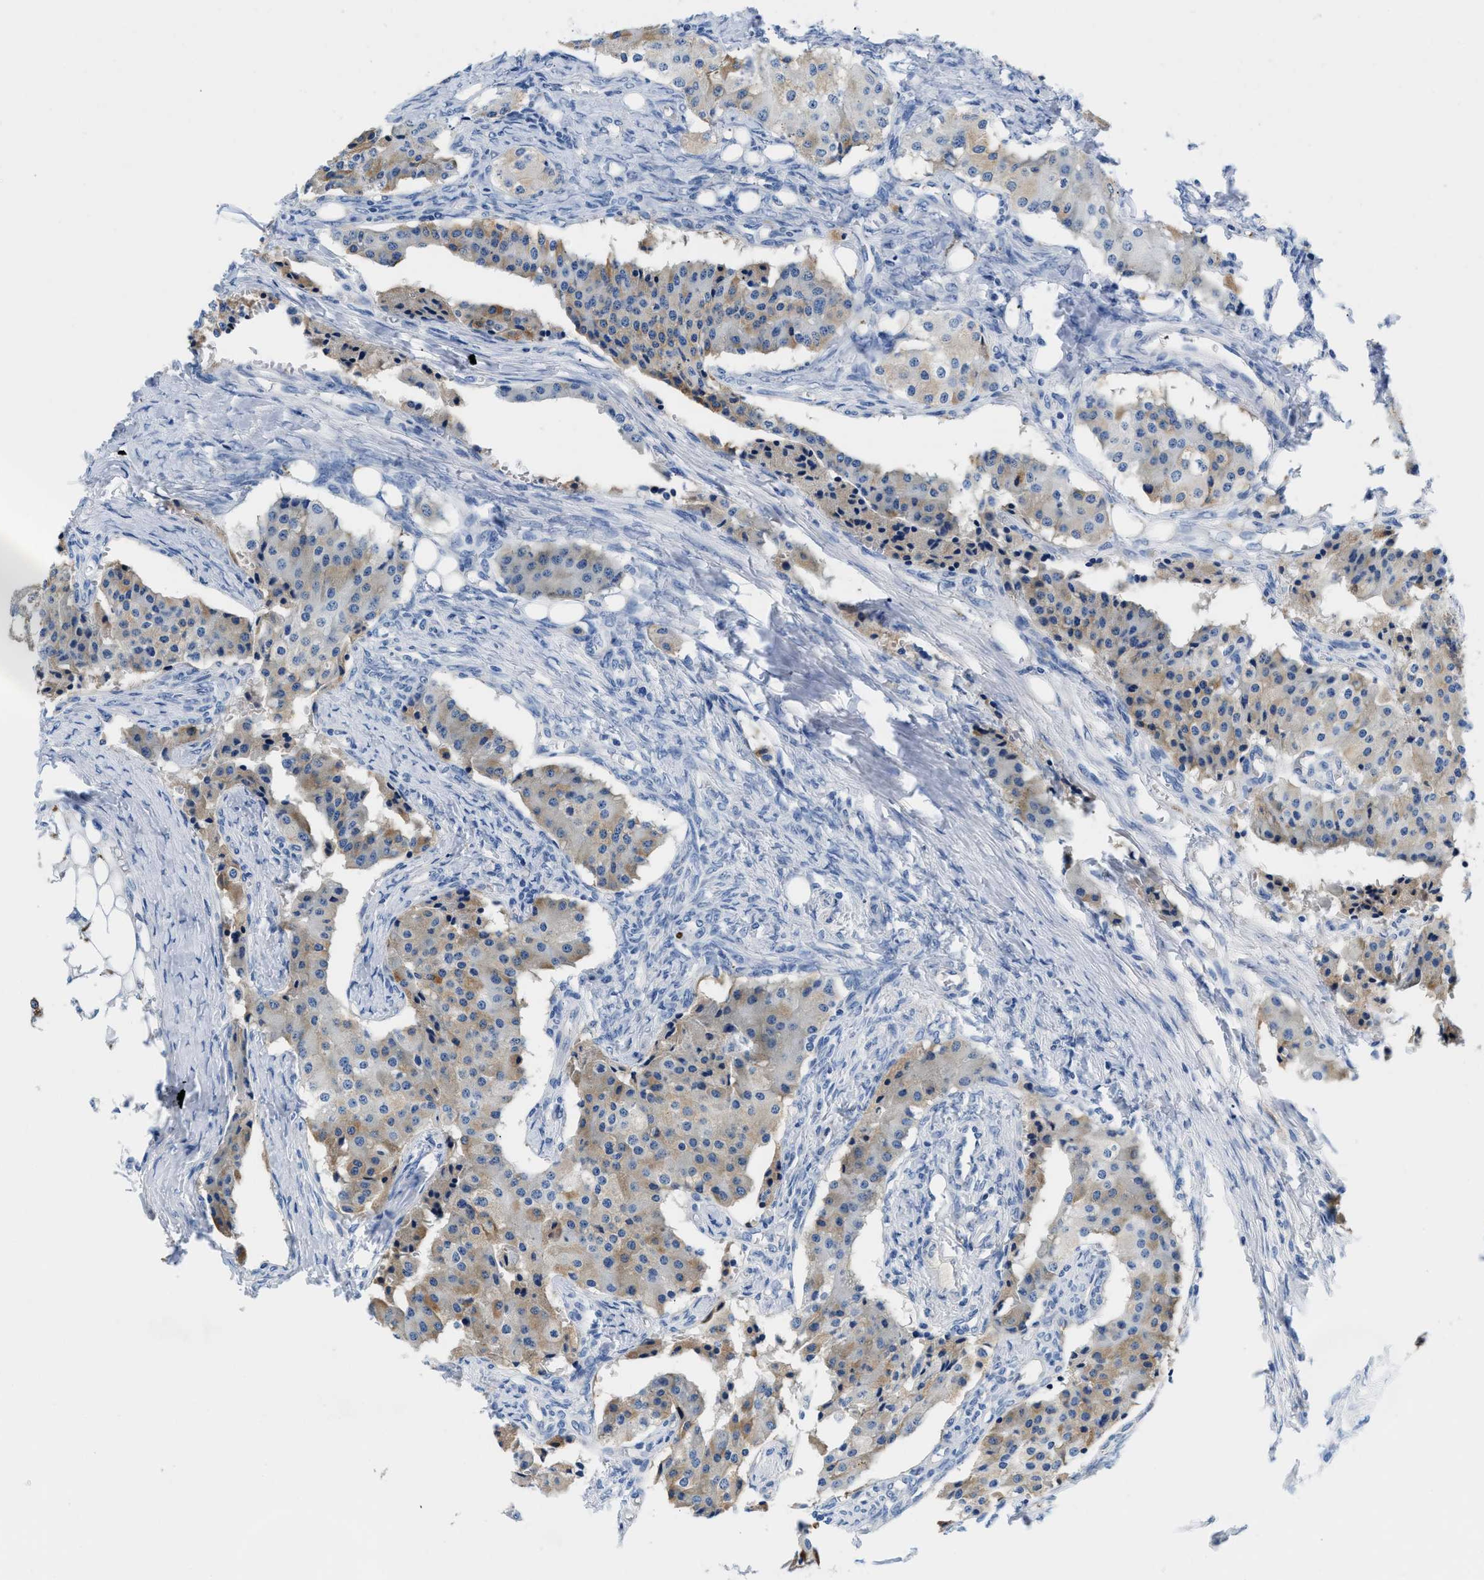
{"staining": {"intensity": "weak", "quantity": "25%-75%", "location": "cytoplasmic/membranous"}, "tissue": "carcinoid", "cell_type": "Tumor cells", "image_type": "cancer", "snomed": [{"axis": "morphology", "description": "Carcinoid, malignant, NOS"}, {"axis": "topography", "description": "Colon"}], "caption": "Carcinoid was stained to show a protein in brown. There is low levels of weak cytoplasmic/membranous positivity in about 25%-75% of tumor cells.", "gene": "SLFN13", "patient": {"sex": "female", "age": 52}}